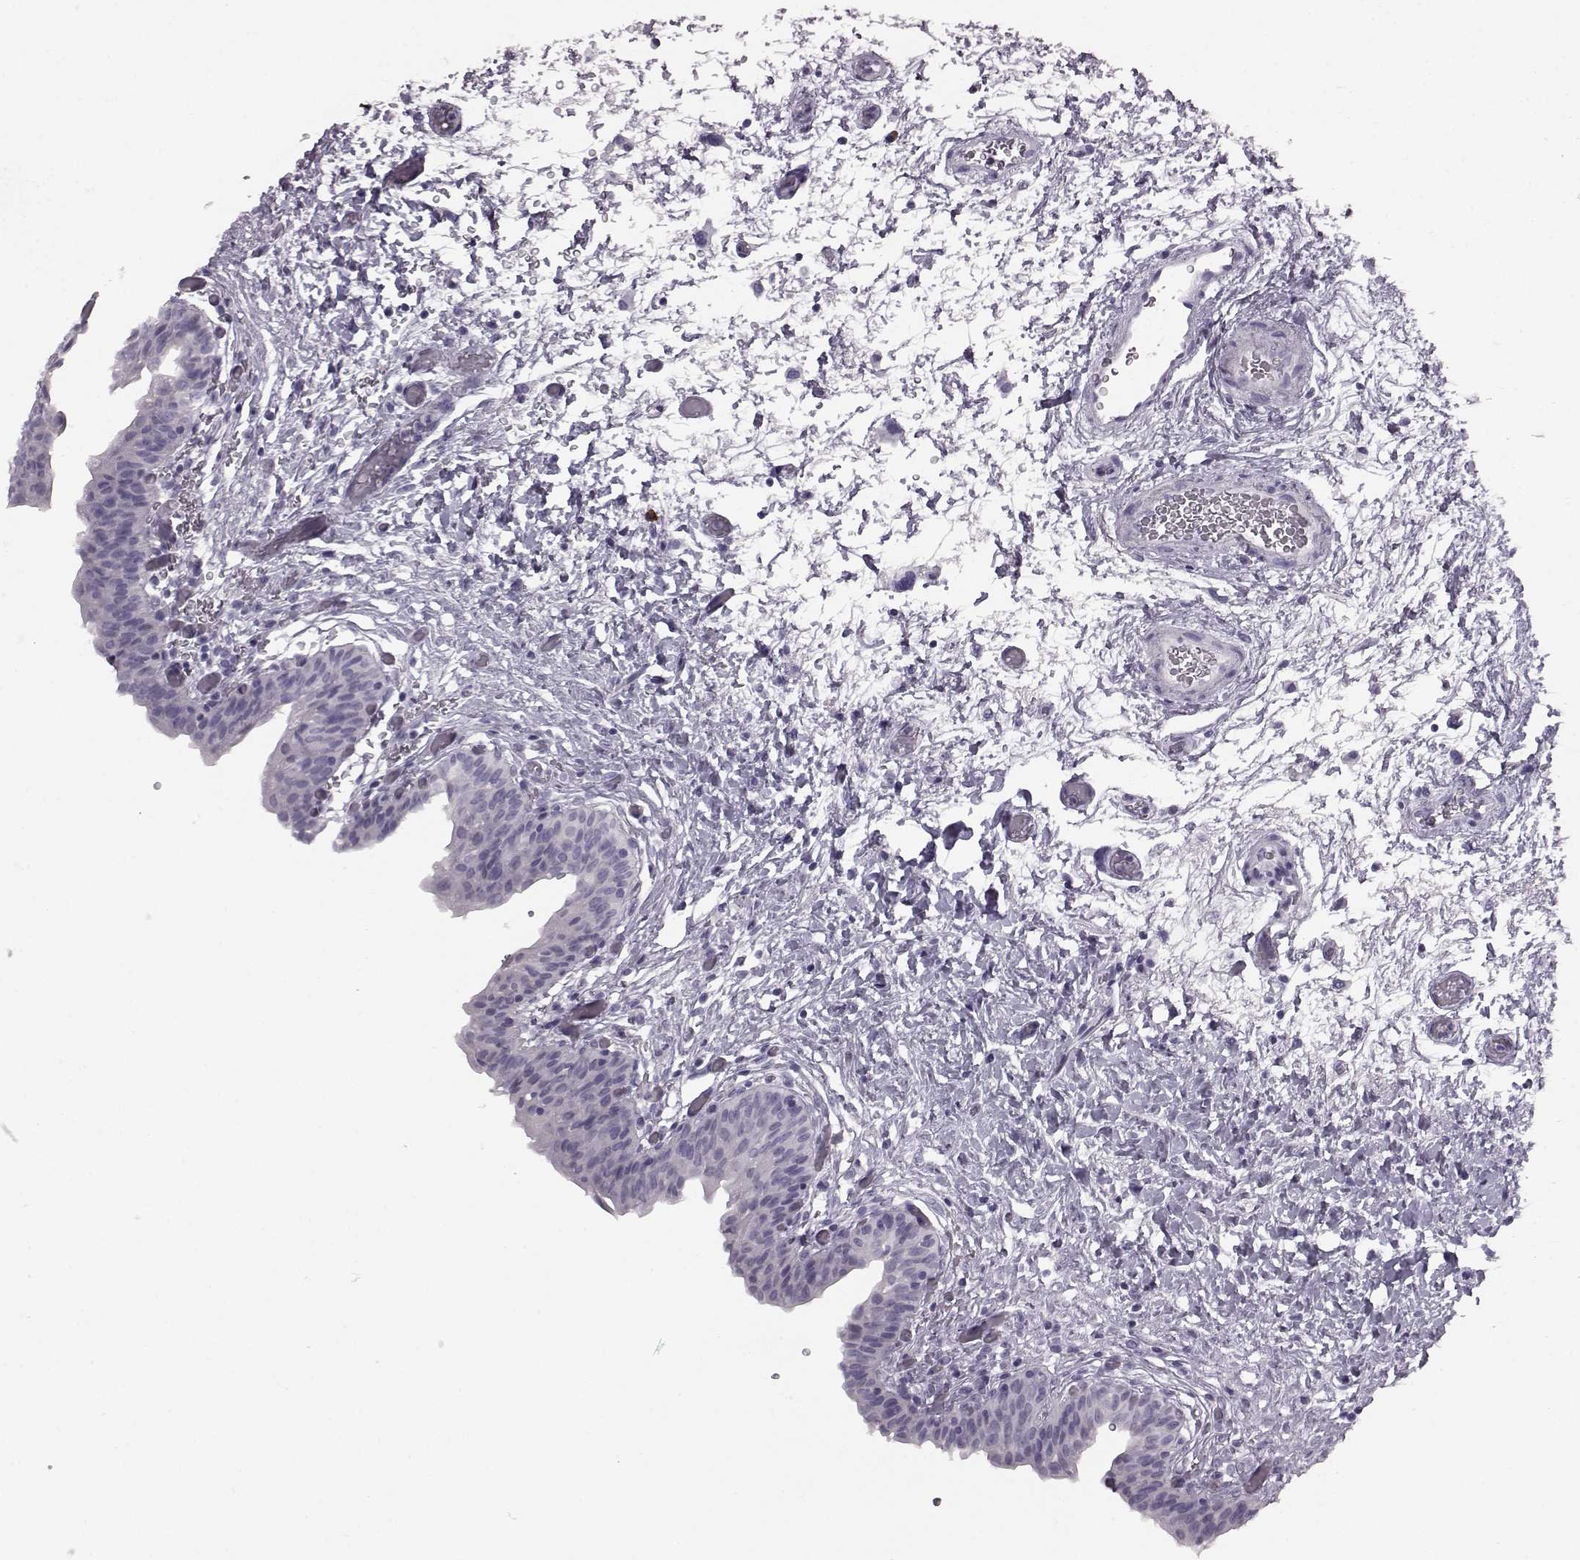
{"staining": {"intensity": "negative", "quantity": "none", "location": "none"}, "tissue": "urinary bladder", "cell_type": "Urothelial cells", "image_type": "normal", "snomed": [{"axis": "morphology", "description": "Normal tissue, NOS"}, {"axis": "topography", "description": "Urinary bladder"}], "caption": "Immunohistochemistry histopathology image of normal human urinary bladder stained for a protein (brown), which exhibits no positivity in urothelial cells.", "gene": "JSRP1", "patient": {"sex": "male", "age": 69}}